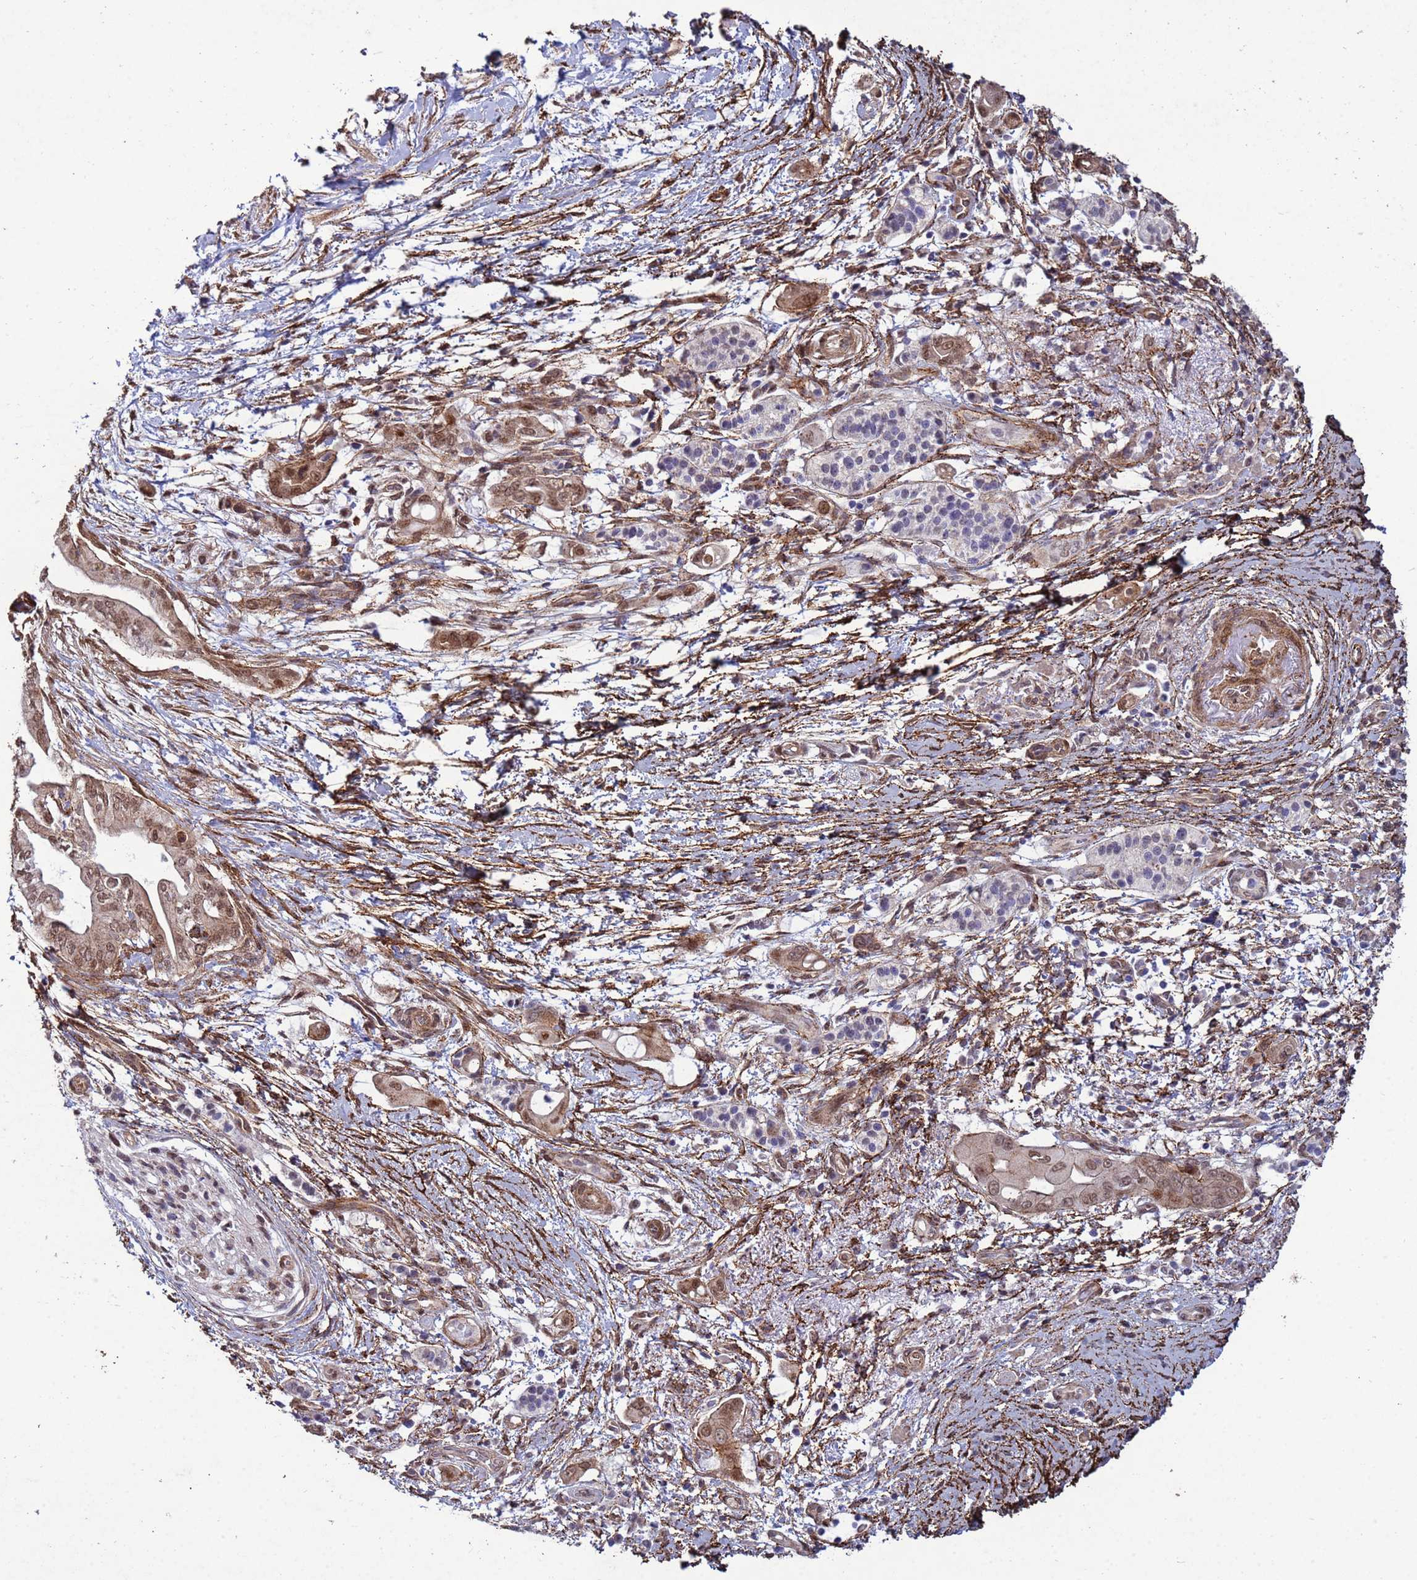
{"staining": {"intensity": "moderate", "quantity": ">75%", "location": "nuclear"}, "tissue": "pancreatic cancer", "cell_type": "Tumor cells", "image_type": "cancer", "snomed": [{"axis": "morphology", "description": "Adenocarcinoma, NOS"}, {"axis": "topography", "description": "Pancreas"}], "caption": "Protein staining of pancreatic cancer (adenocarcinoma) tissue demonstrates moderate nuclear positivity in about >75% of tumor cells. (DAB (3,3'-diaminobenzidine) IHC with brightfield microscopy, high magnification).", "gene": "TRIP6", "patient": {"sex": "male", "age": 71}}